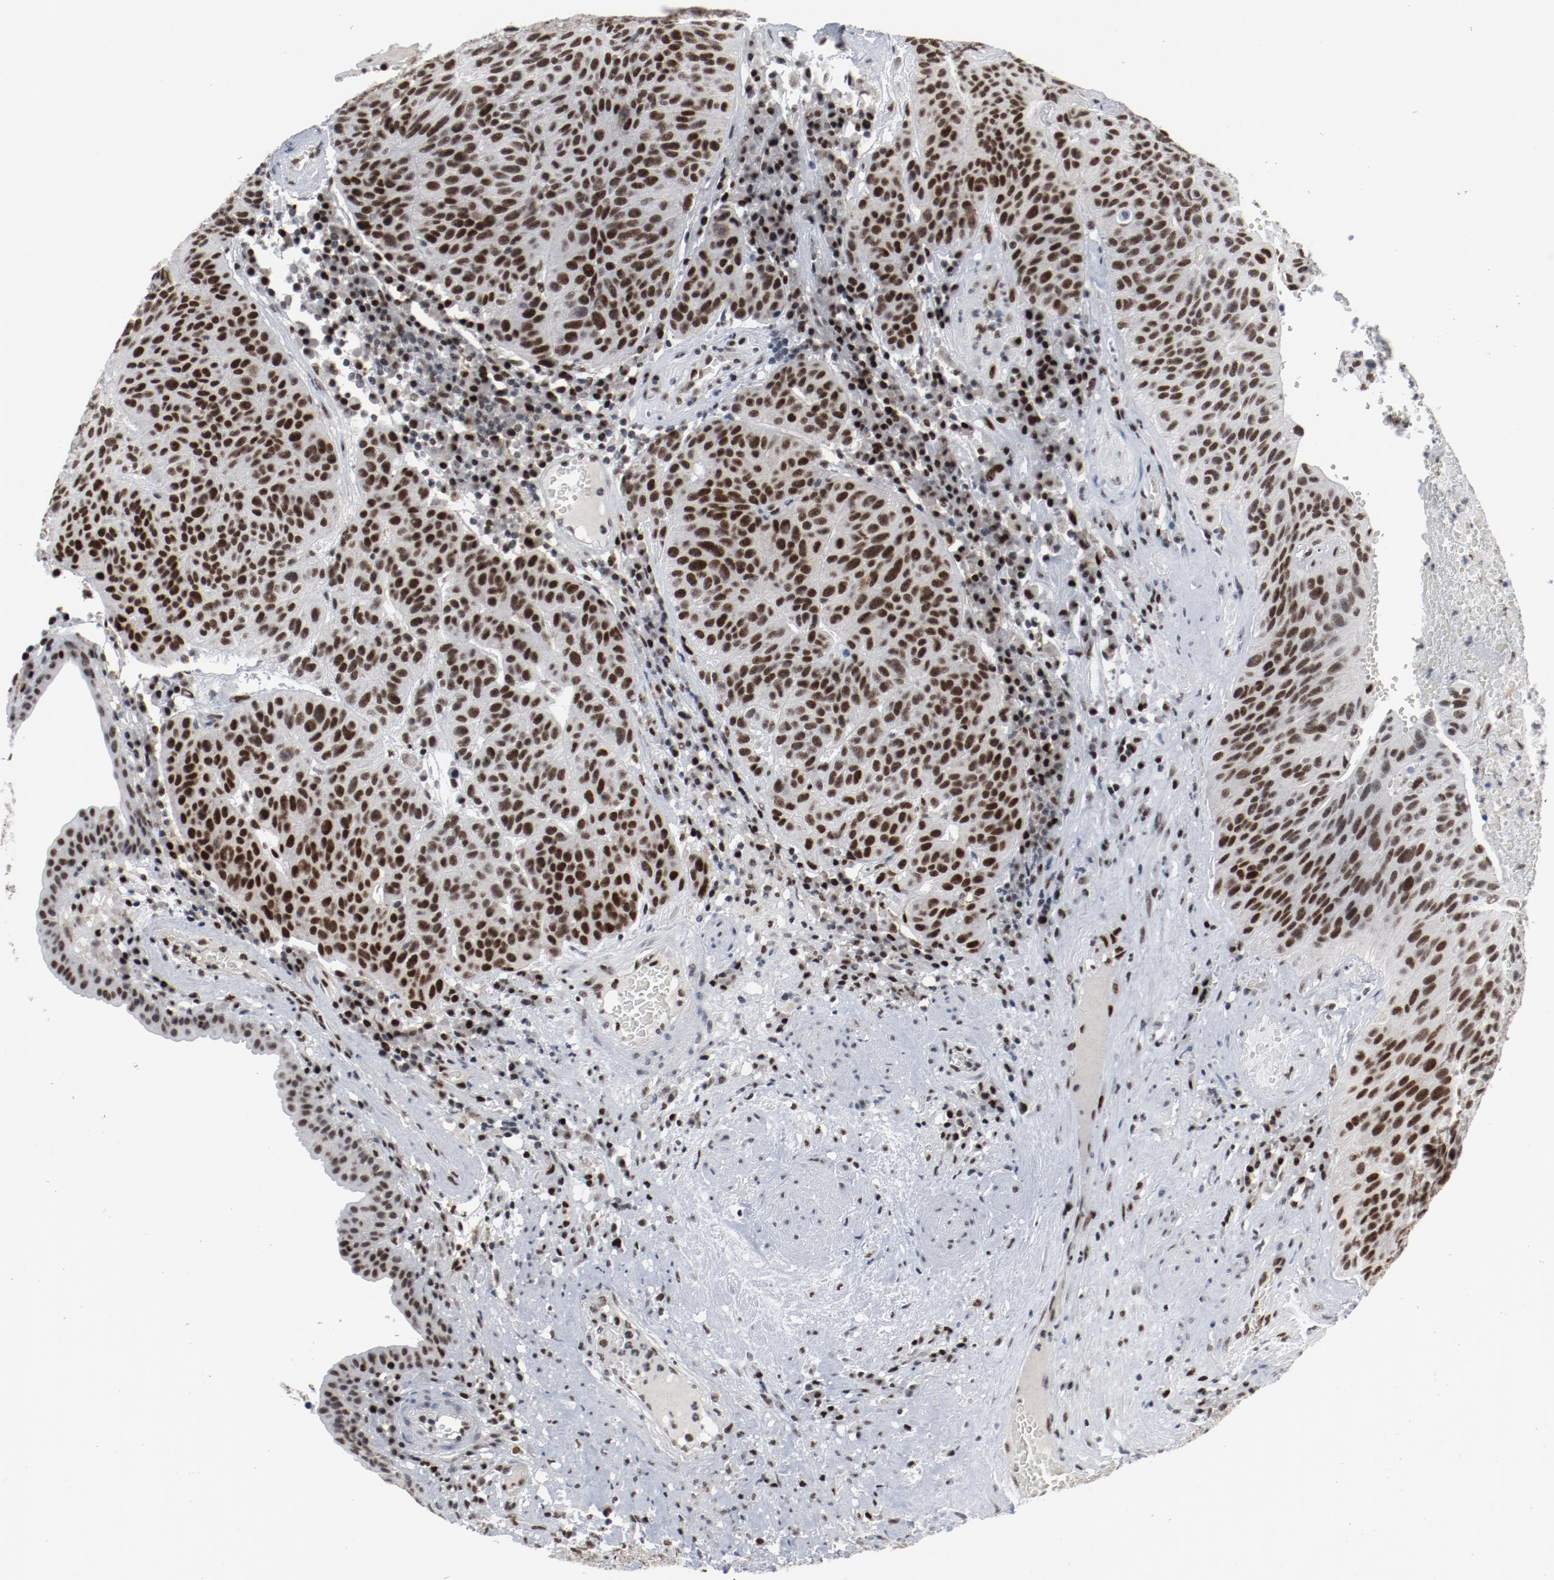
{"staining": {"intensity": "strong", "quantity": ">75%", "location": "nuclear"}, "tissue": "urothelial cancer", "cell_type": "Tumor cells", "image_type": "cancer", "snomed": [{"axis": "morphology", "description": "Urothelial carcinoma, High grade"}, {"axis": "topography", "description": "Urinary bladder"}], "caption": "IHC (DAB (3,3'-diaminobenzidine)) staining of urothelial cancer exhibits strong nuclear protein positivity in approximately >75% of tumor cells.", "gene": "JMJD6", "patient": {"sex": "male", "age": 66}}